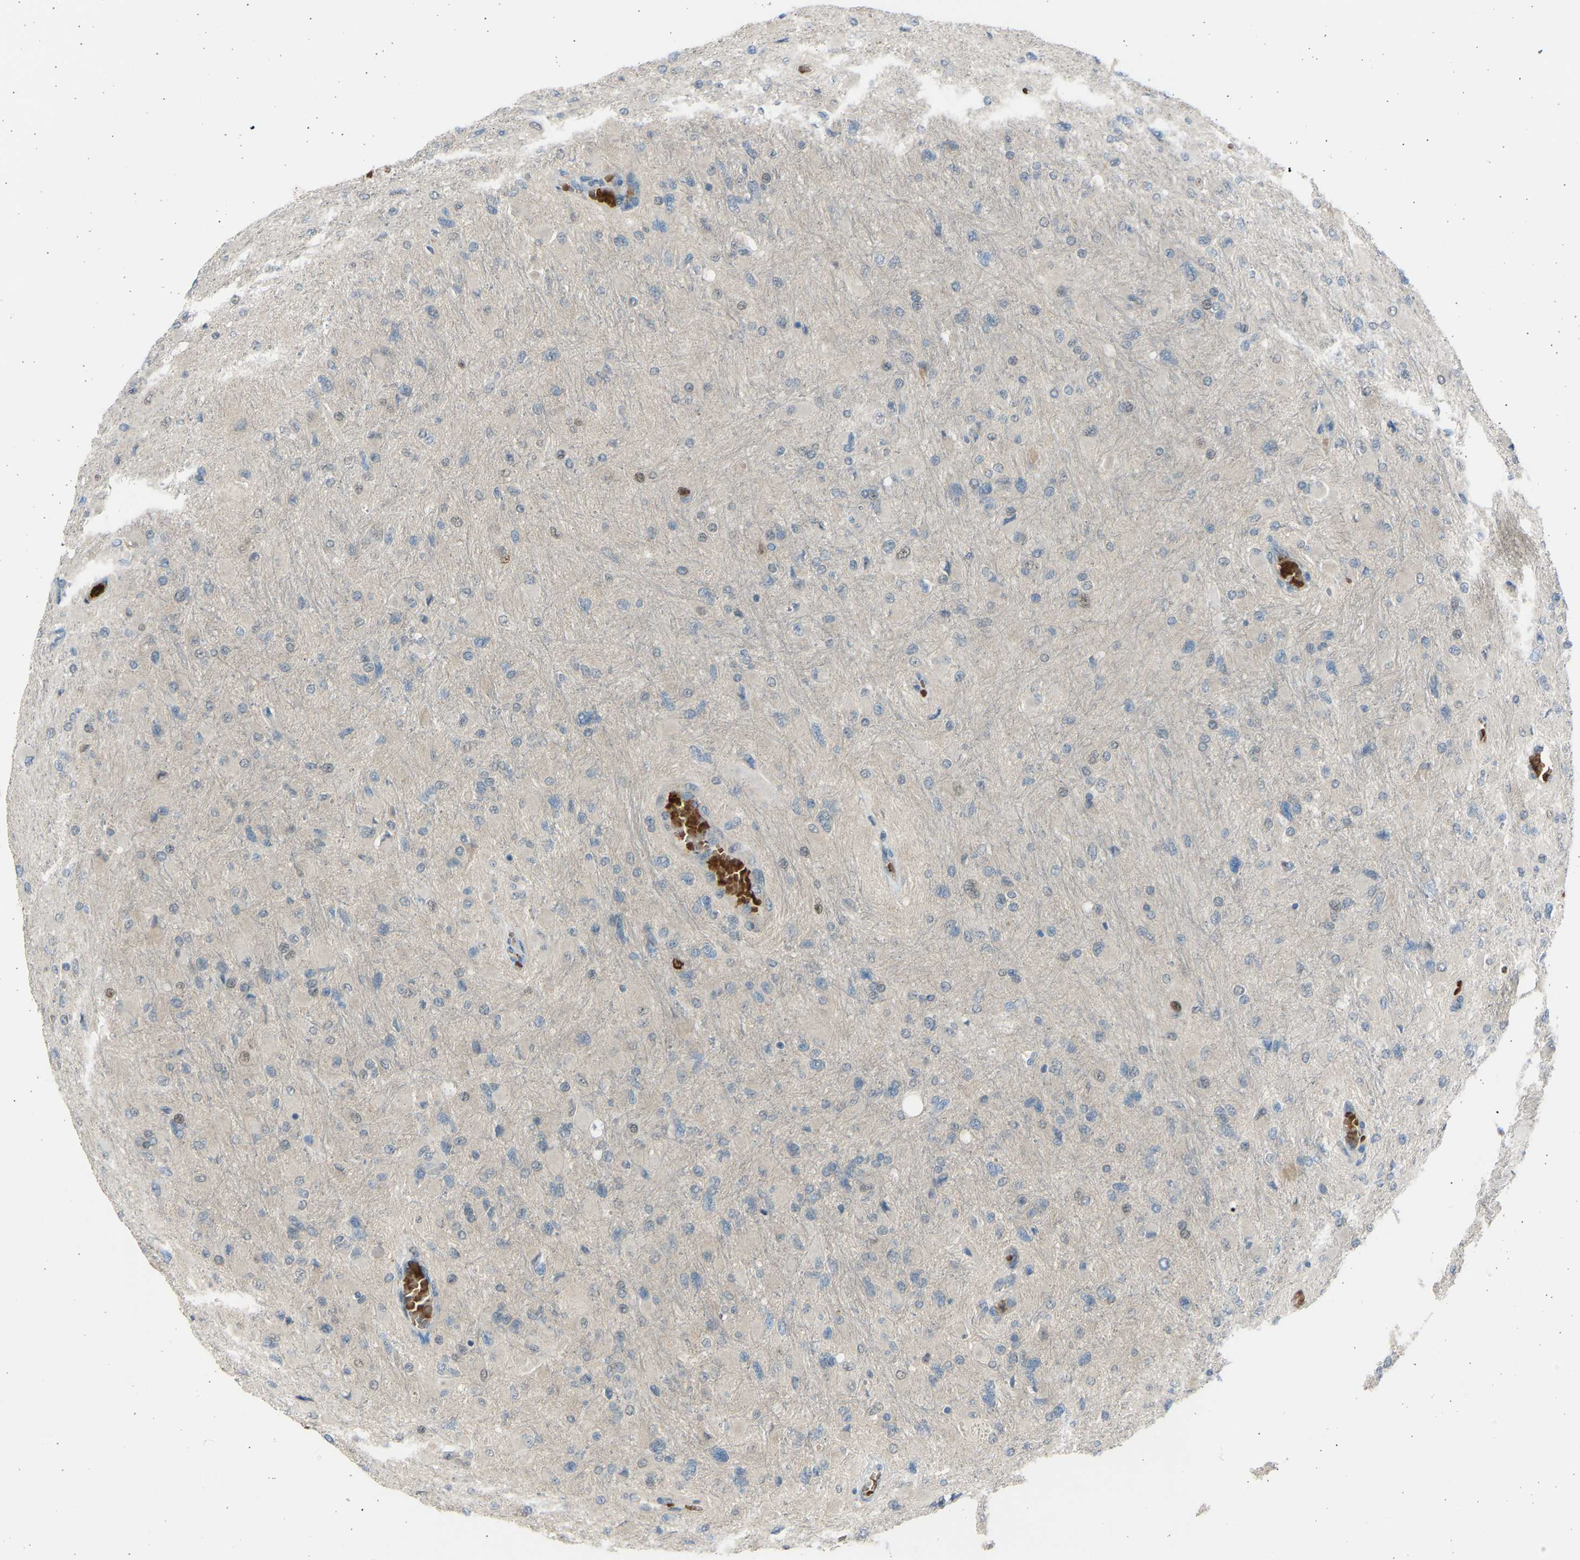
{"staining": {"intensity": "negative", "quantity": "none", "location": "none"}, "tissue": "glioma", "cell_type": "Tumor cells", "image_type": "cancer", "snomed": [{"axis": "morphology", "description": "Glioma, malignant, High grade"}, {"axis": "topography", "description": "Cerebral cortex"}], "caption": "DAB (3,3'-diaminobenzidine) immunohistochemical staining of glioma demonstrates no significant expression in tumor cells.", "gene": "BIRC2", "patient": {"sex": "female", "age": 36}}